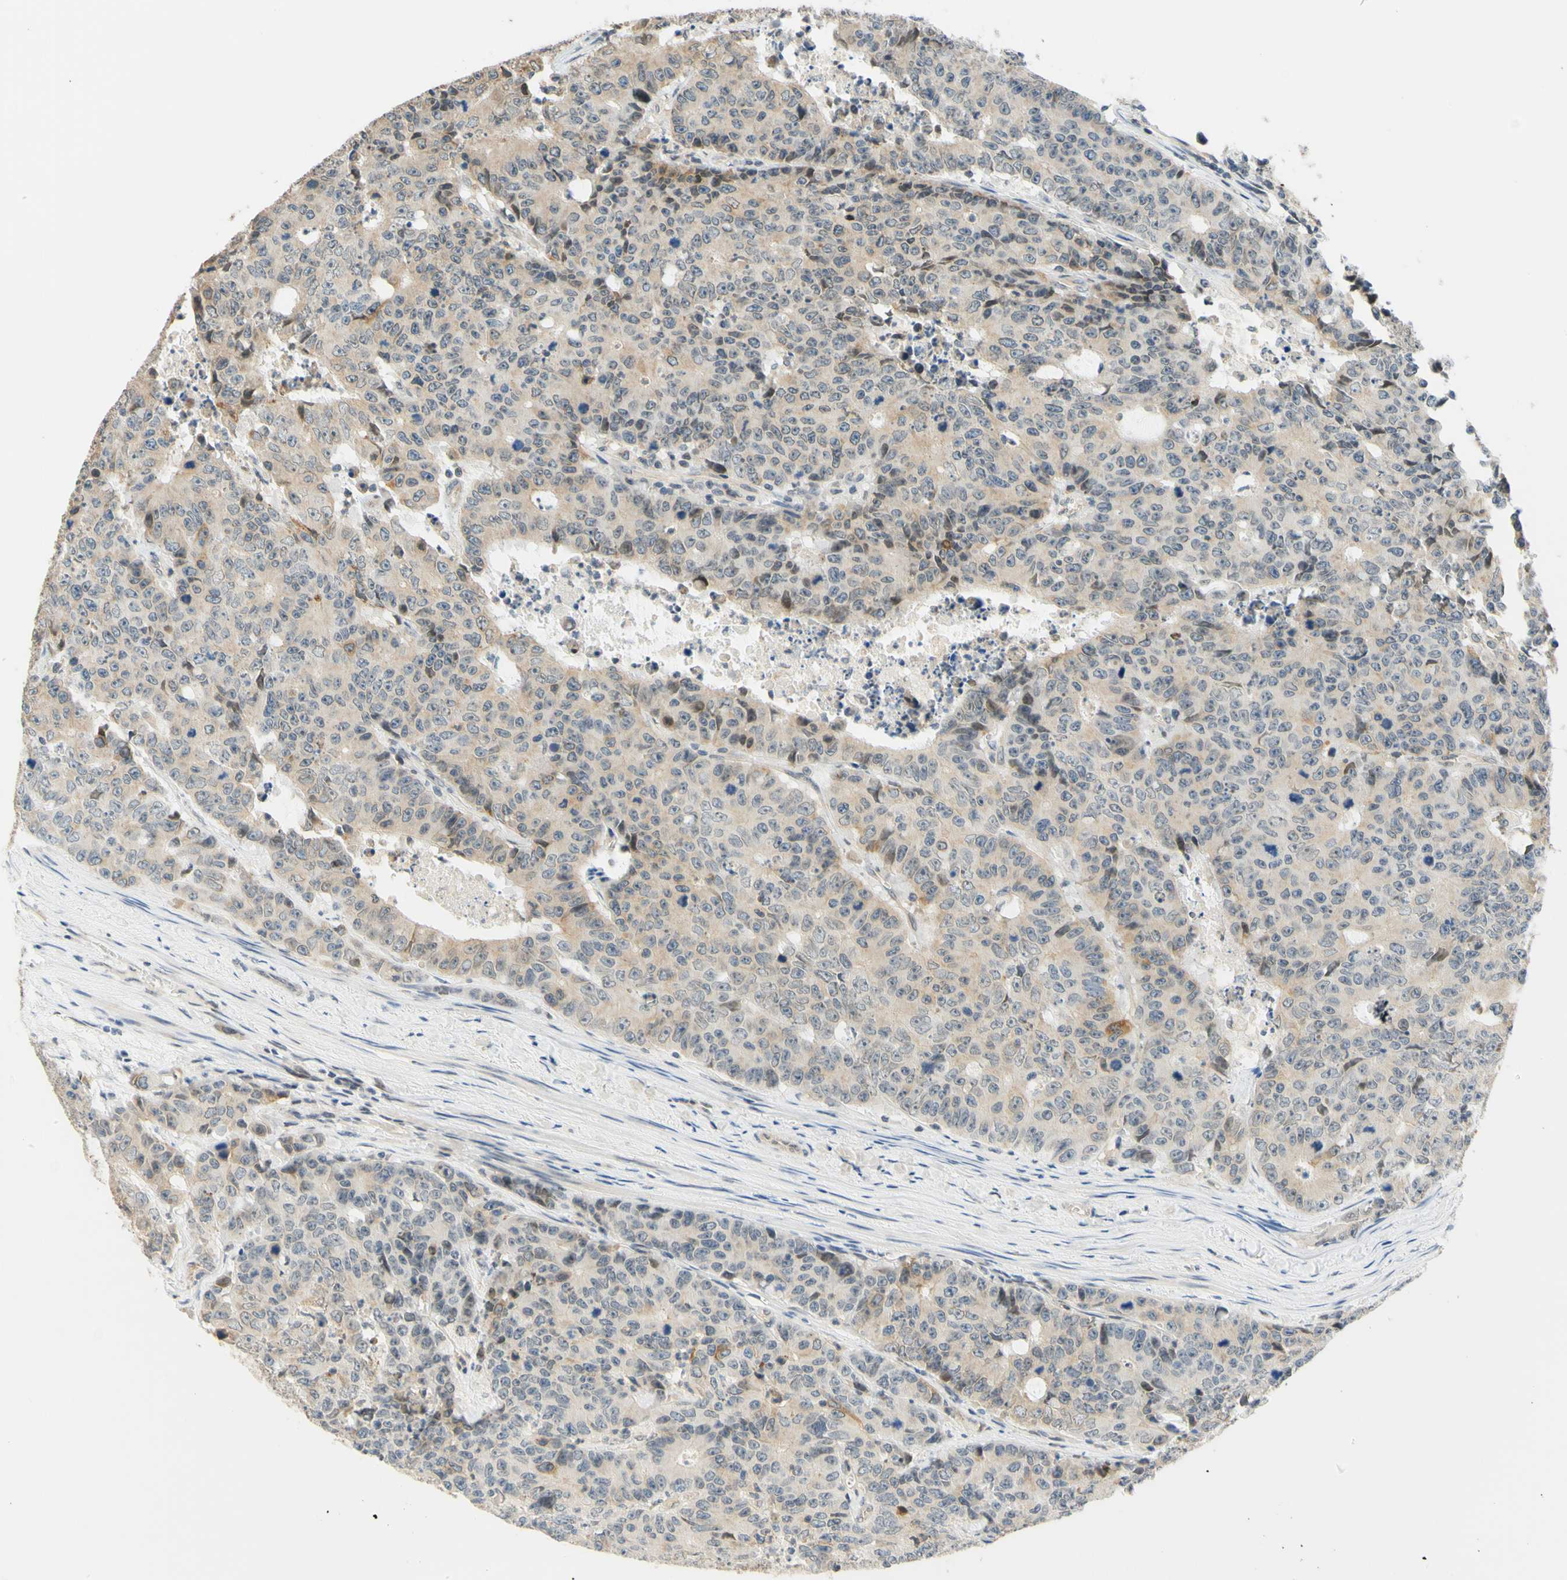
{"staining": {"intensity": "weak", "quantity": "<25%", "location": "cytoplasmic/membranous"}, "tissue": "colorectal cancer", "cell_type": "Tumor cells", "image_type": "cancer", "snomed": [{"axis": "morphology", "description": "Adenocarcinoma, NOS"}, {"axis": "topography", "description": "Colon"}], "caption": "An immunohistochemistry micrograph of adenocarcinoma (colorectal) is shown. There is no staining in tumor cells of adenocarcinoma (colorectal).", "gene": "C2CD2L", "patient": {"sex": "female", "age": 86}}